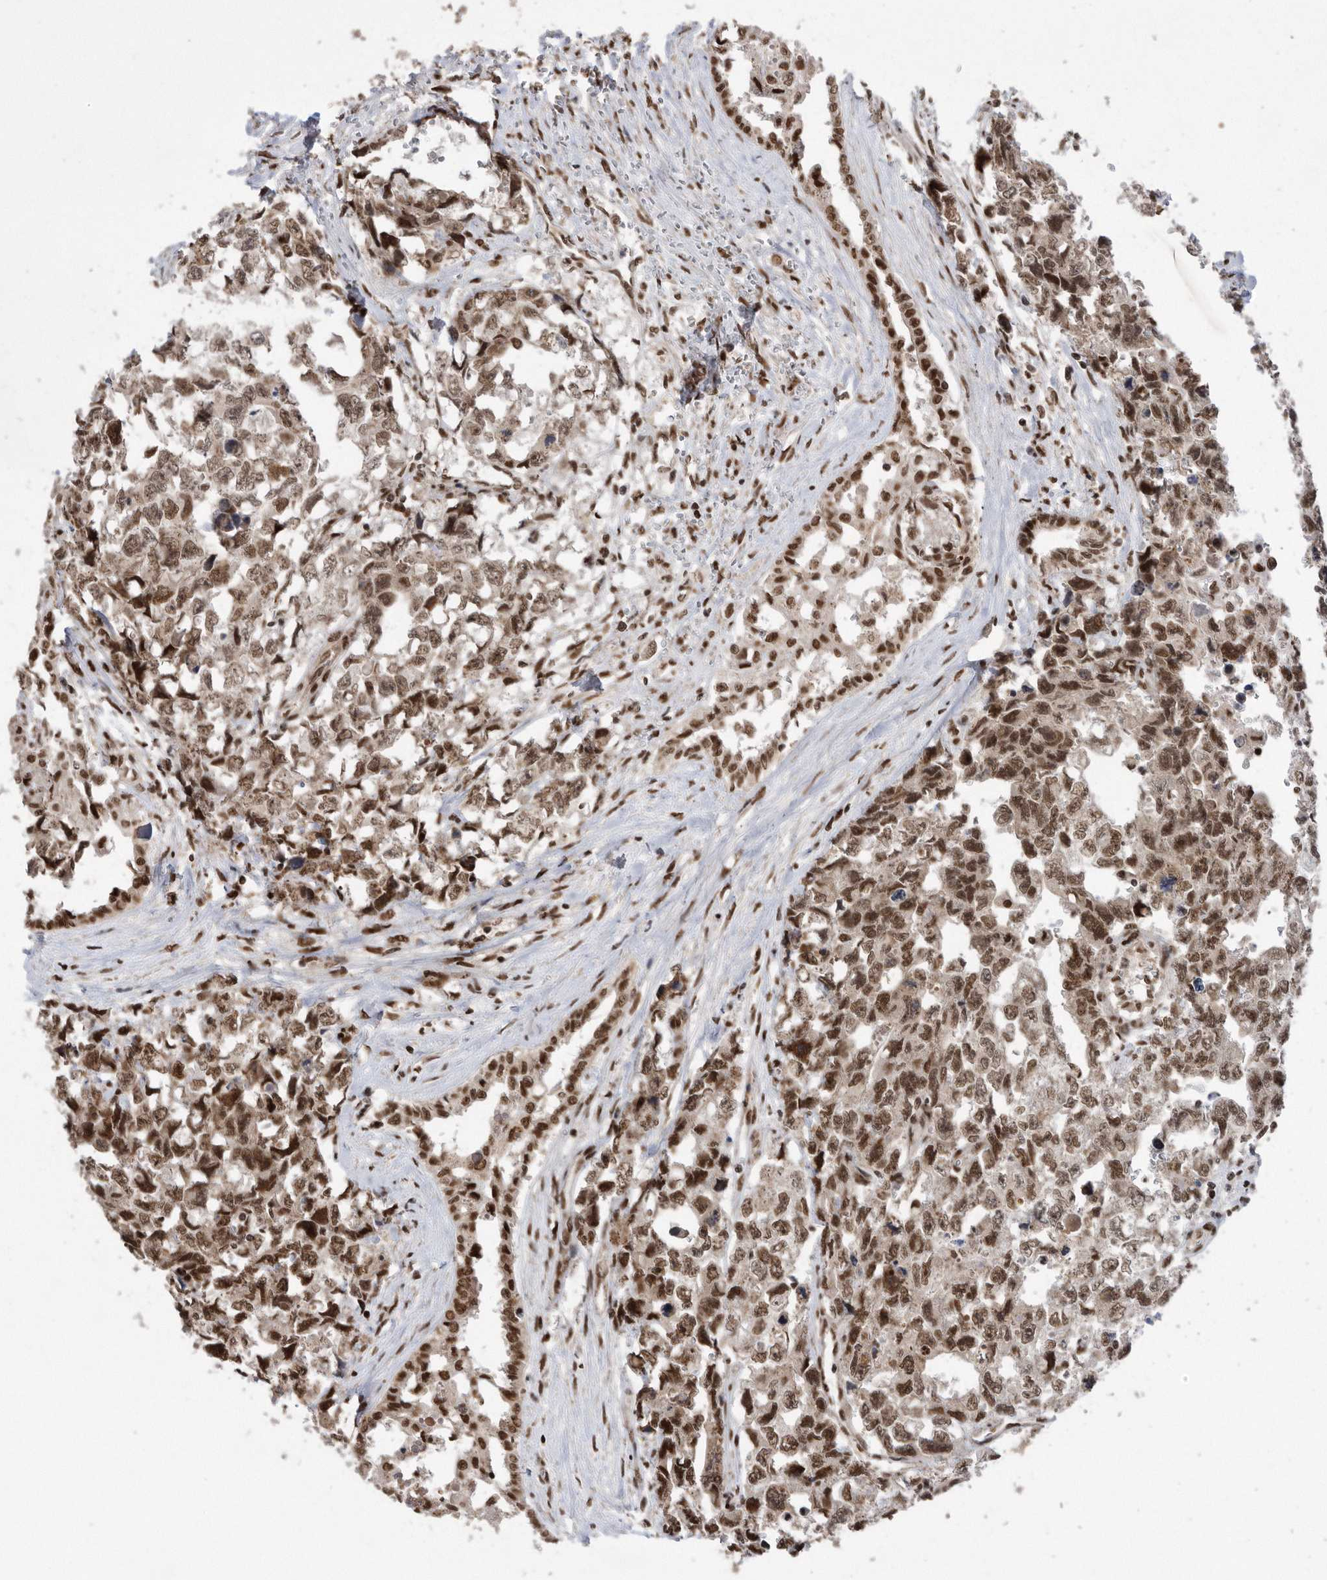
{"staining": {"intensity": "strong", "quantity": ">75%", "location": "nuclear"}, "tissue": "testis cancer", "cell_type": "Tumor cells", "image_type": "cancer", "snomed": [{"axis": "morphology", "description": "Carcinoma, Embryonal, NOS"}, {"axis": "topography", "description": "Testis"}], "caption": "A brown stain labels strong nuclear staining of a protein in human embryonal carcinoma (testis) tumor cells.", "gene": "TDRD3", "patient": {"sex": "male", "age": 31}}